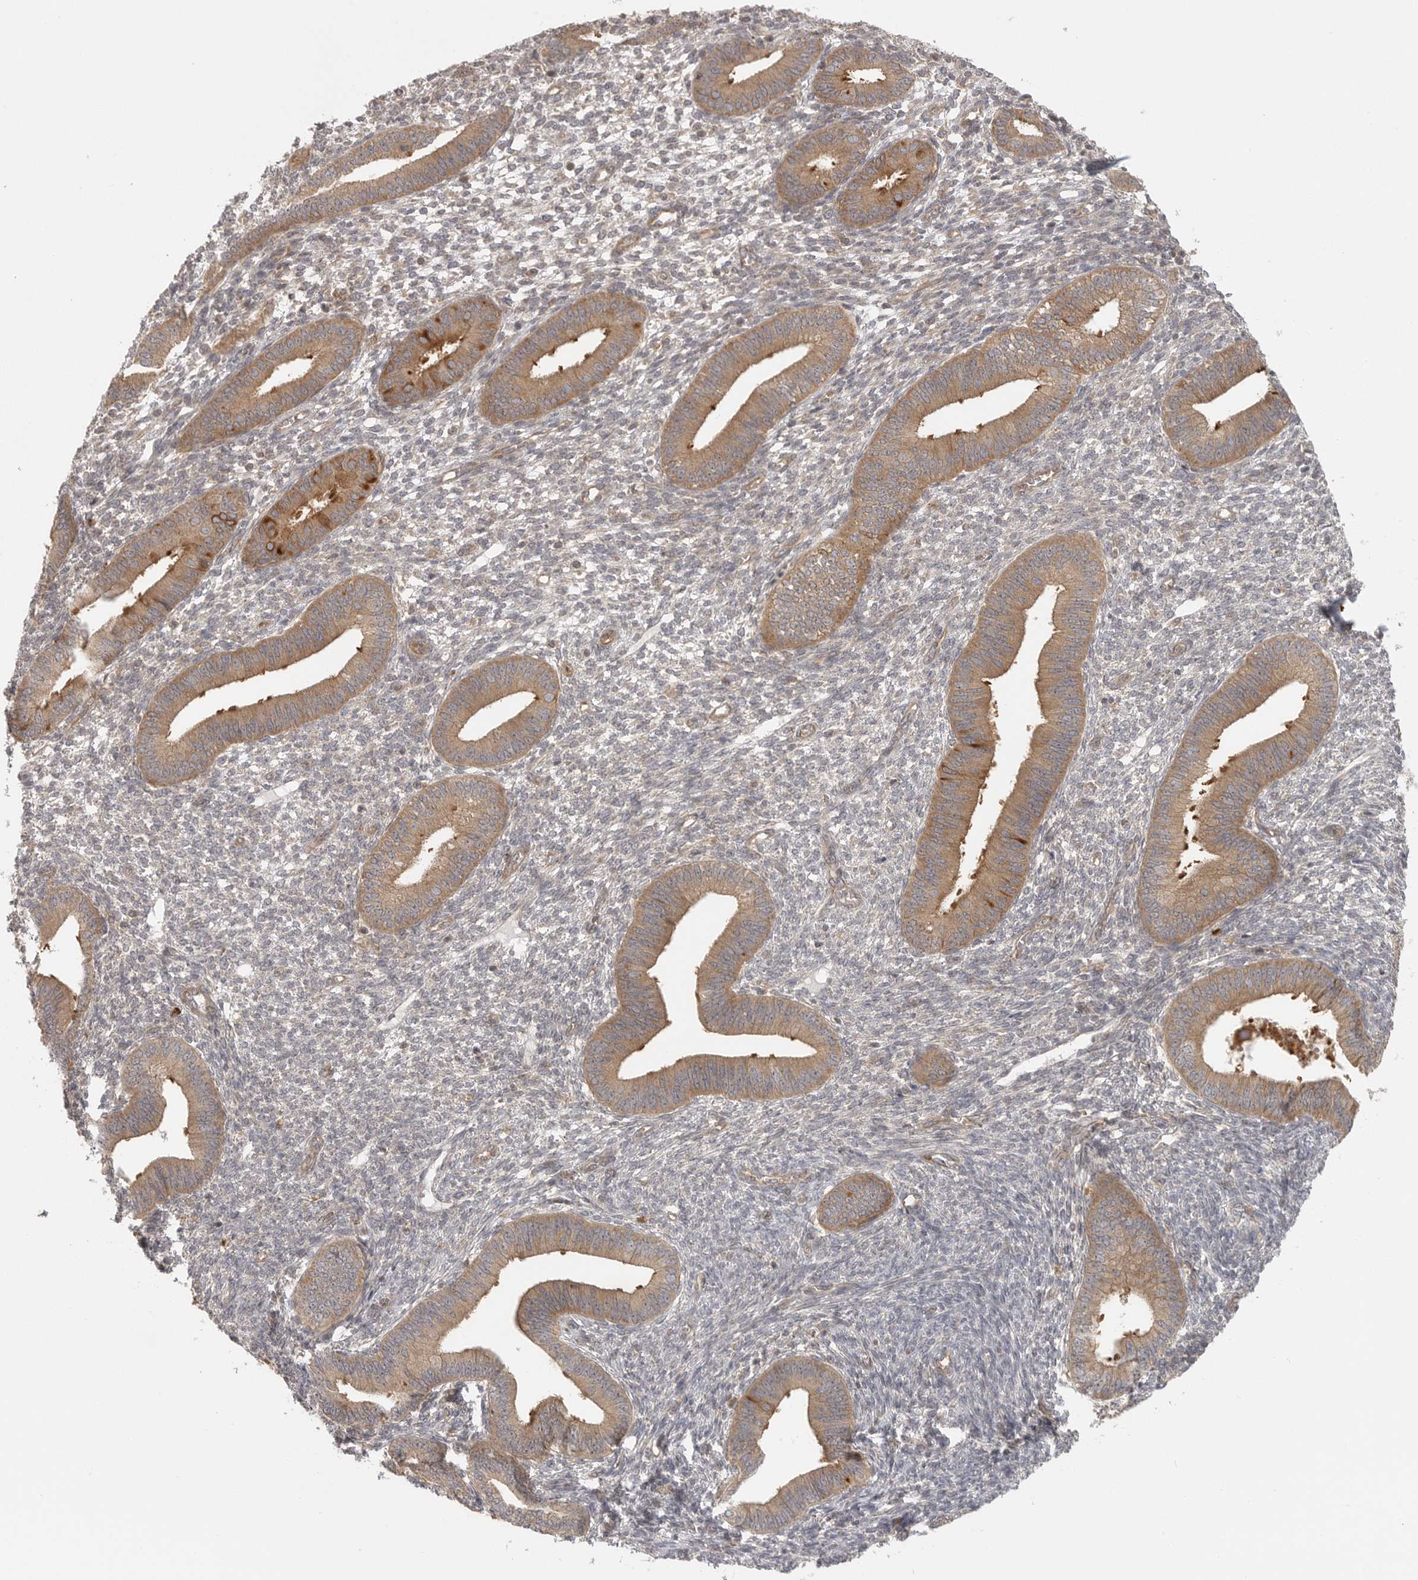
{"staining": {"intensity": "negative", "quantity": "none", "location": "none"}, "tissue": "endometrium", "cell_type": "Cells in endometrial stroma", "image_type": "normal", "snomed": [{"axis": "morphology", "description": "Normal tissue, NOS"}, {"axis": "topography", "description": "Endometrium"}], "caption": "DAB (3,3'-diaminobenzidine) immunohistochemical staining of benign endometrium exhibits no significant positivity in cells in endometrial stroma. (DAB immunohistochemistry visualized using brightfield microscopy, high magnification).", "gene": "CCPG1", "patient": {"sex": "female", "age": 46}}